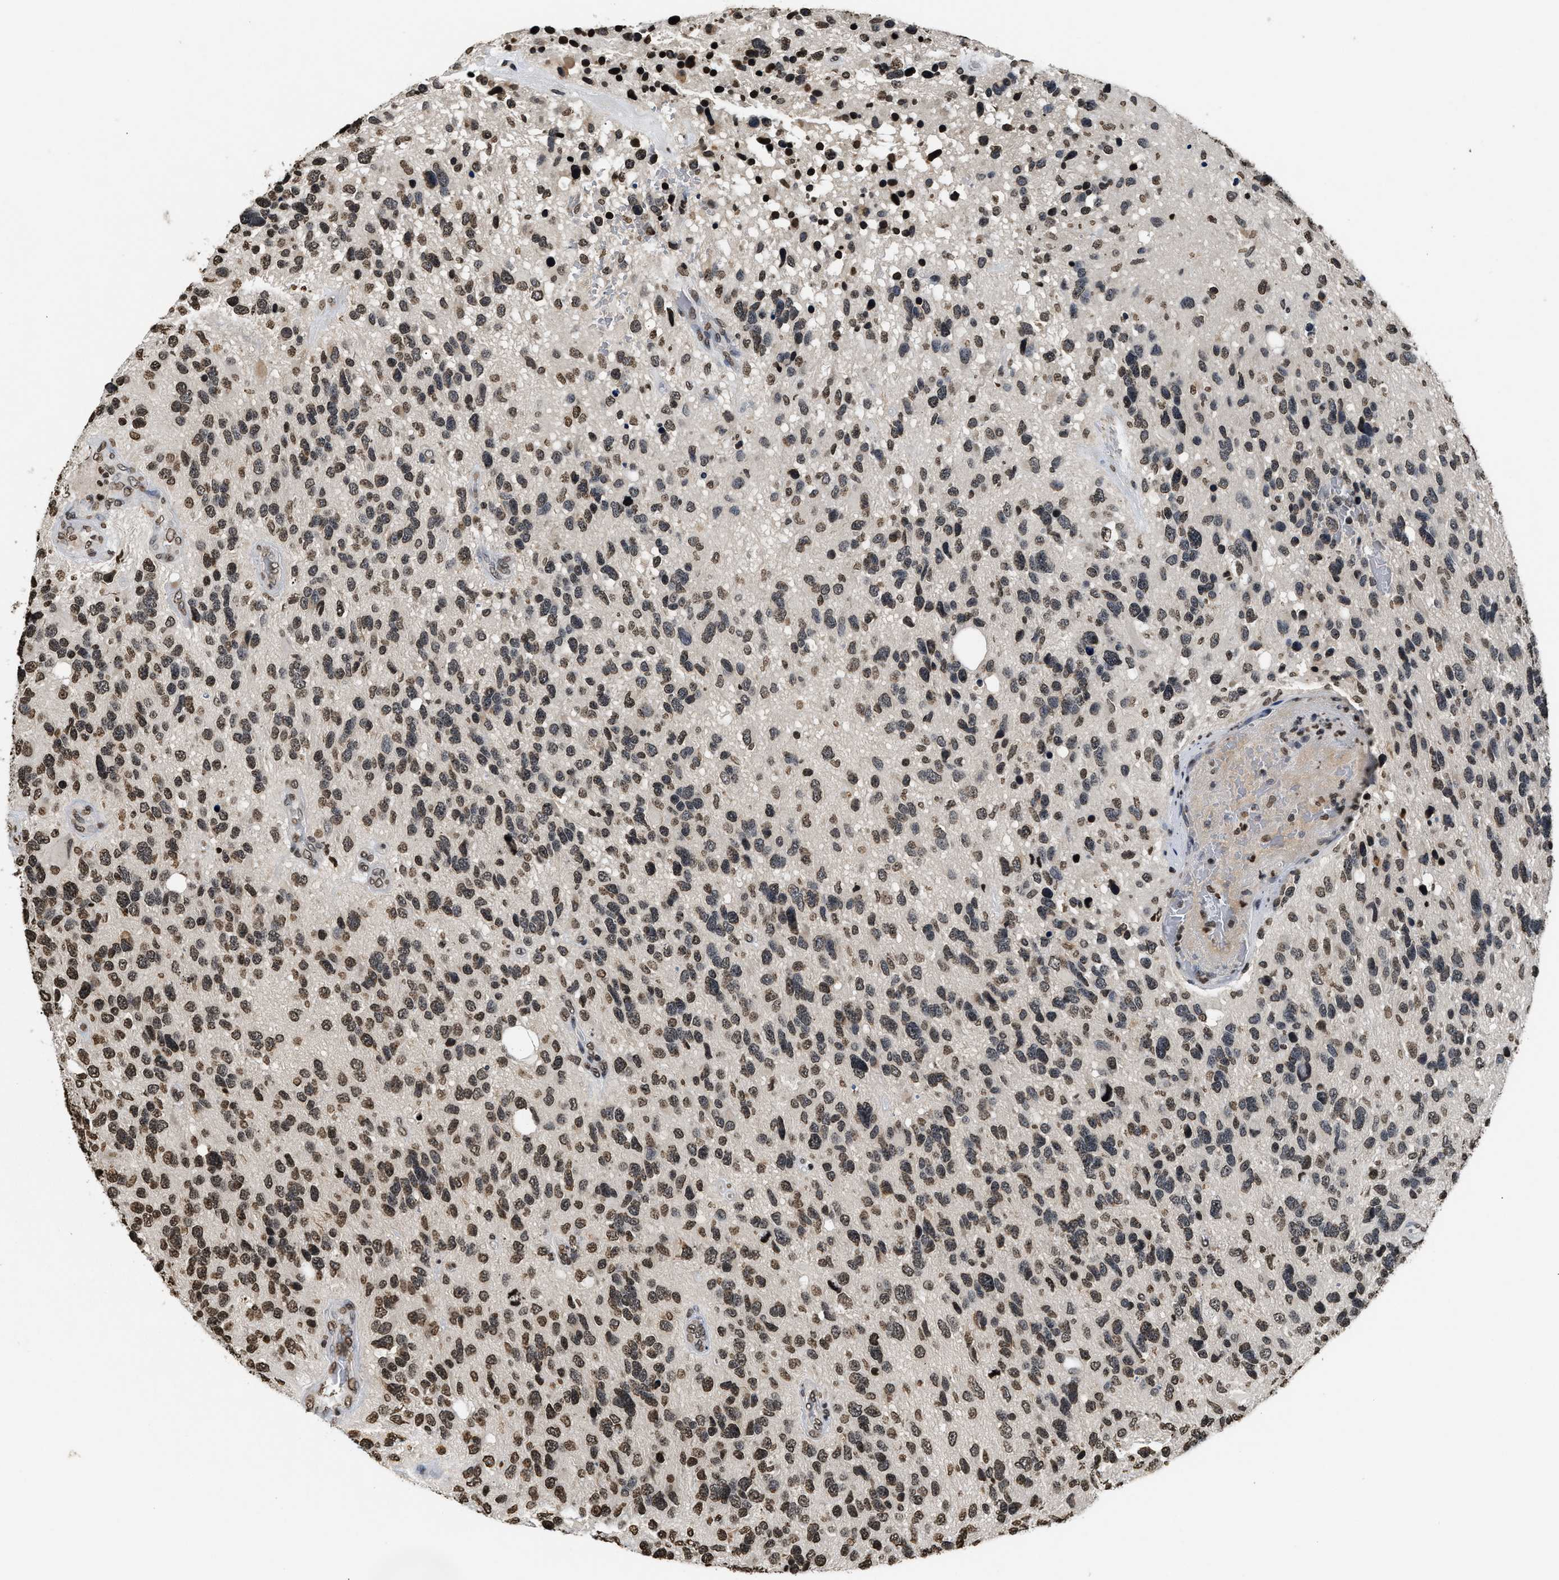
{"staining": {"intensity": "moderate", "quantity": ">75%", "location": "nuclear"}, "tissue": "glioma", "cell_type": "Tumor cells", "image_type": "cancer", "snomed": [{"axis": "morphology", "description": "Glioma, malignant, High grade"}, {"axis": "topography", "description": "Brain"}], "caption": "High-grade glioma (malignant) stained with a protein marker demonstrates moderate staining in tumor cells.", "gene": "DNASE1L3", "patient": {"sex": "female", "age": 58}}